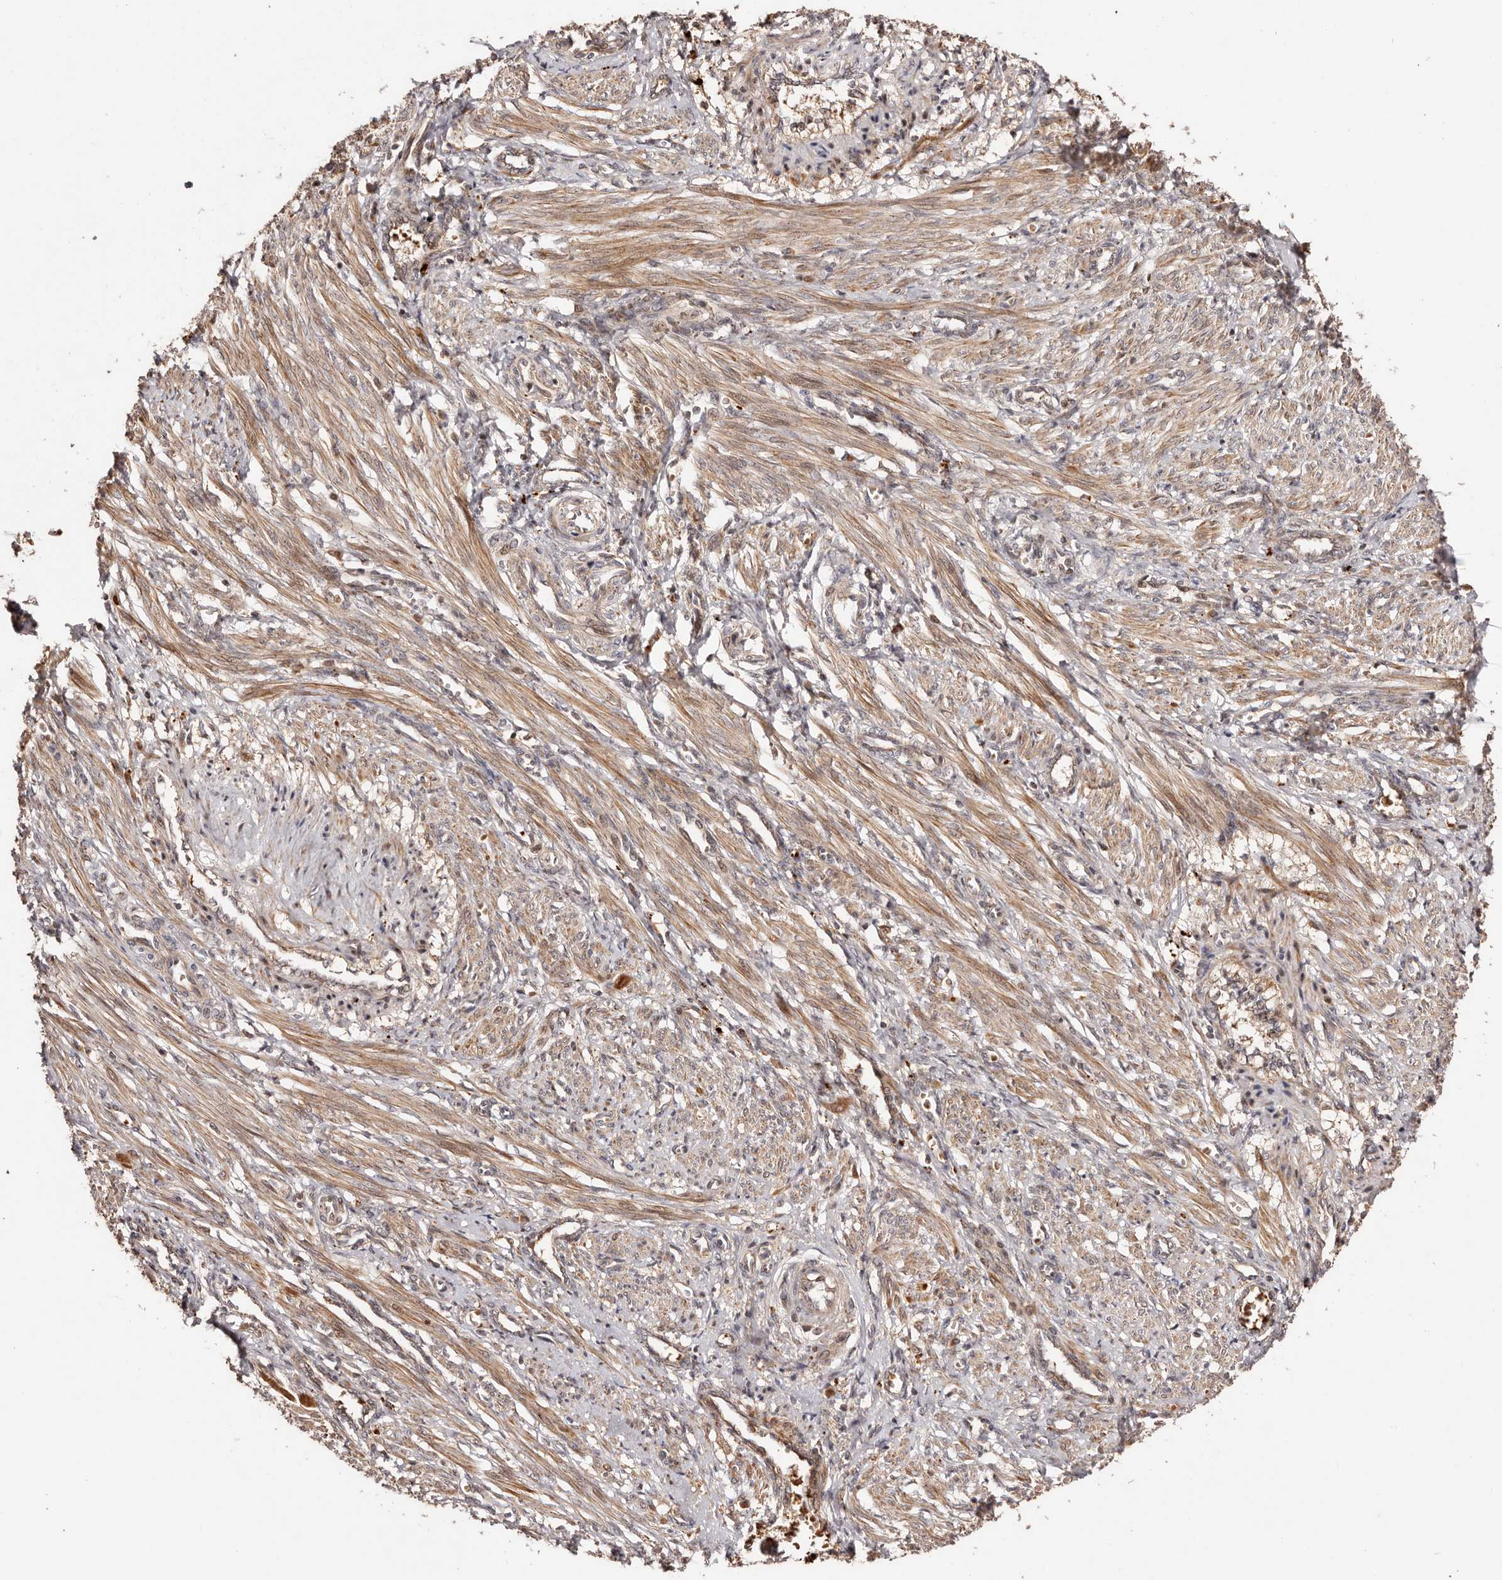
{"staining": {"intensity": "moderate", "quantity": ">75%", "location": "cytoplasmic/membranous"}, "tissue": "smooth muscle", "cell_type": "Smooth muscle cells", "image_type": "normal", "snomed": [{"axis": "morphology", "description": "Normal tissue, NOS"}, {"axis": "topography", "description": "Endometrium"}], "caption": "Smooth muscle cells display medium levels of moderate cytoplasmic/membranous expression in about >75% of cells in benign human smooth muscle.", "gene": "PTPN22", "patient": {"sex": "female", "age": 33}}